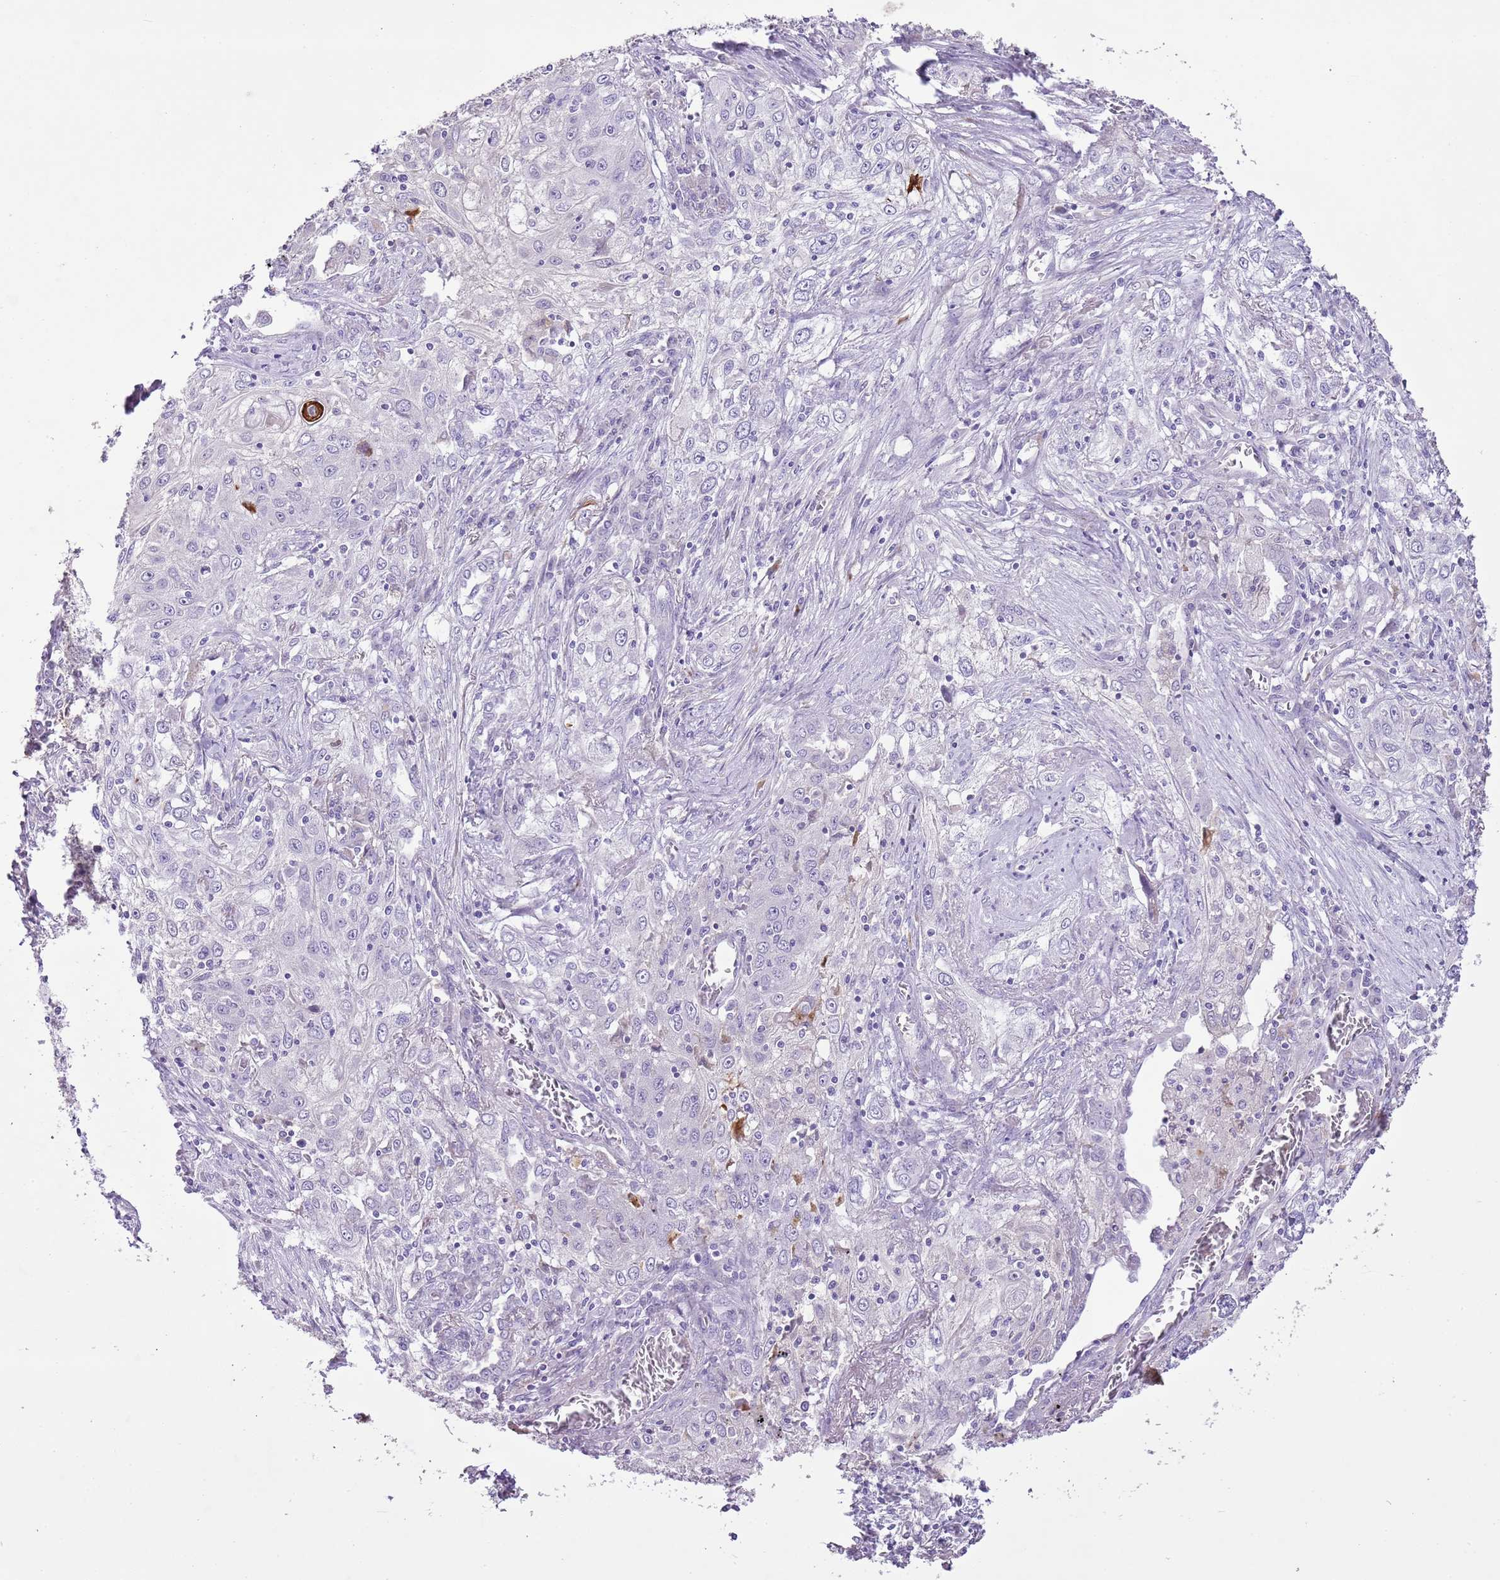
{"staining": {"intensity": "negative", "quantity": "none", "location": "none"}, "tissue": "lung cancer", "cell_type": "Tumor cells", "image_type": "cancer", "snomed": [{"axis": "morphology", "description": "Squamous cell carcinoma, NOS"}, {"axis": "topography", "description": "Lung"}], "caption": "Photomicrograph shows no significant protein positivity in tumor cells of squamous cell carcinoma (lung).", "gene": "XPO7", "patient": {"sex": "female", "age": 69}}